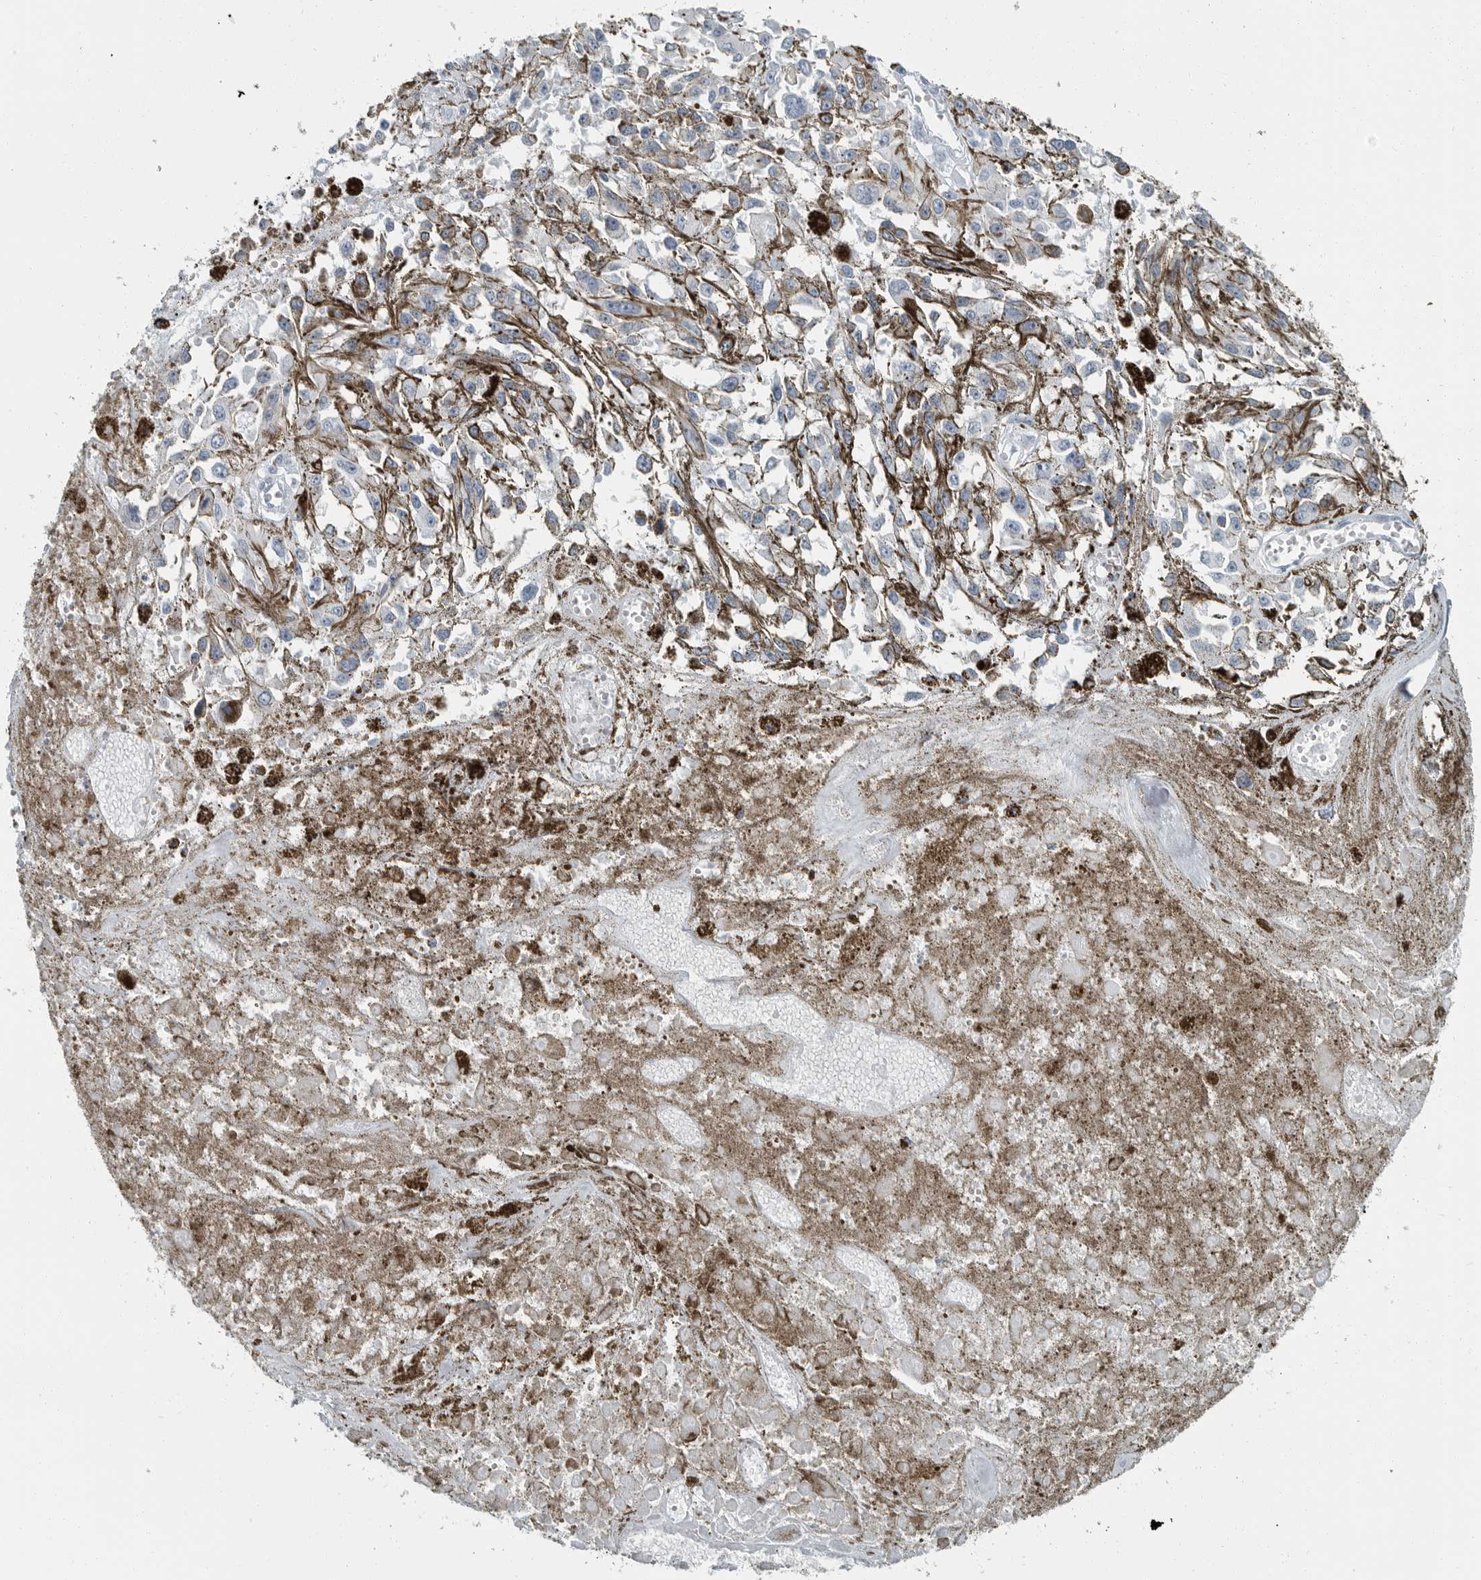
{"staining": {"intensity": "negative", "quantity": "none", "location": "none"}, "tissue": "melanoma", "cell_type": "Tumor cells", "image_type": "cancer", "snomed": [{"axis": "morphology", "description": "Malignant melanoma, Metastatic site"}, {"axis": "topography", "description": "Lymph node"}], "caption": "There is no significant staining in tumor cells of malignant melanoma (metastatic site). (Stains: DAB (3,3'-diaminobenzidine) immunohistochemistry with hematoxylin counter stain, Microscopy: brightfield microscopy at high magnification).", "gene": "ZPBP2", "patient": {"sex": "male", "age": 59}}